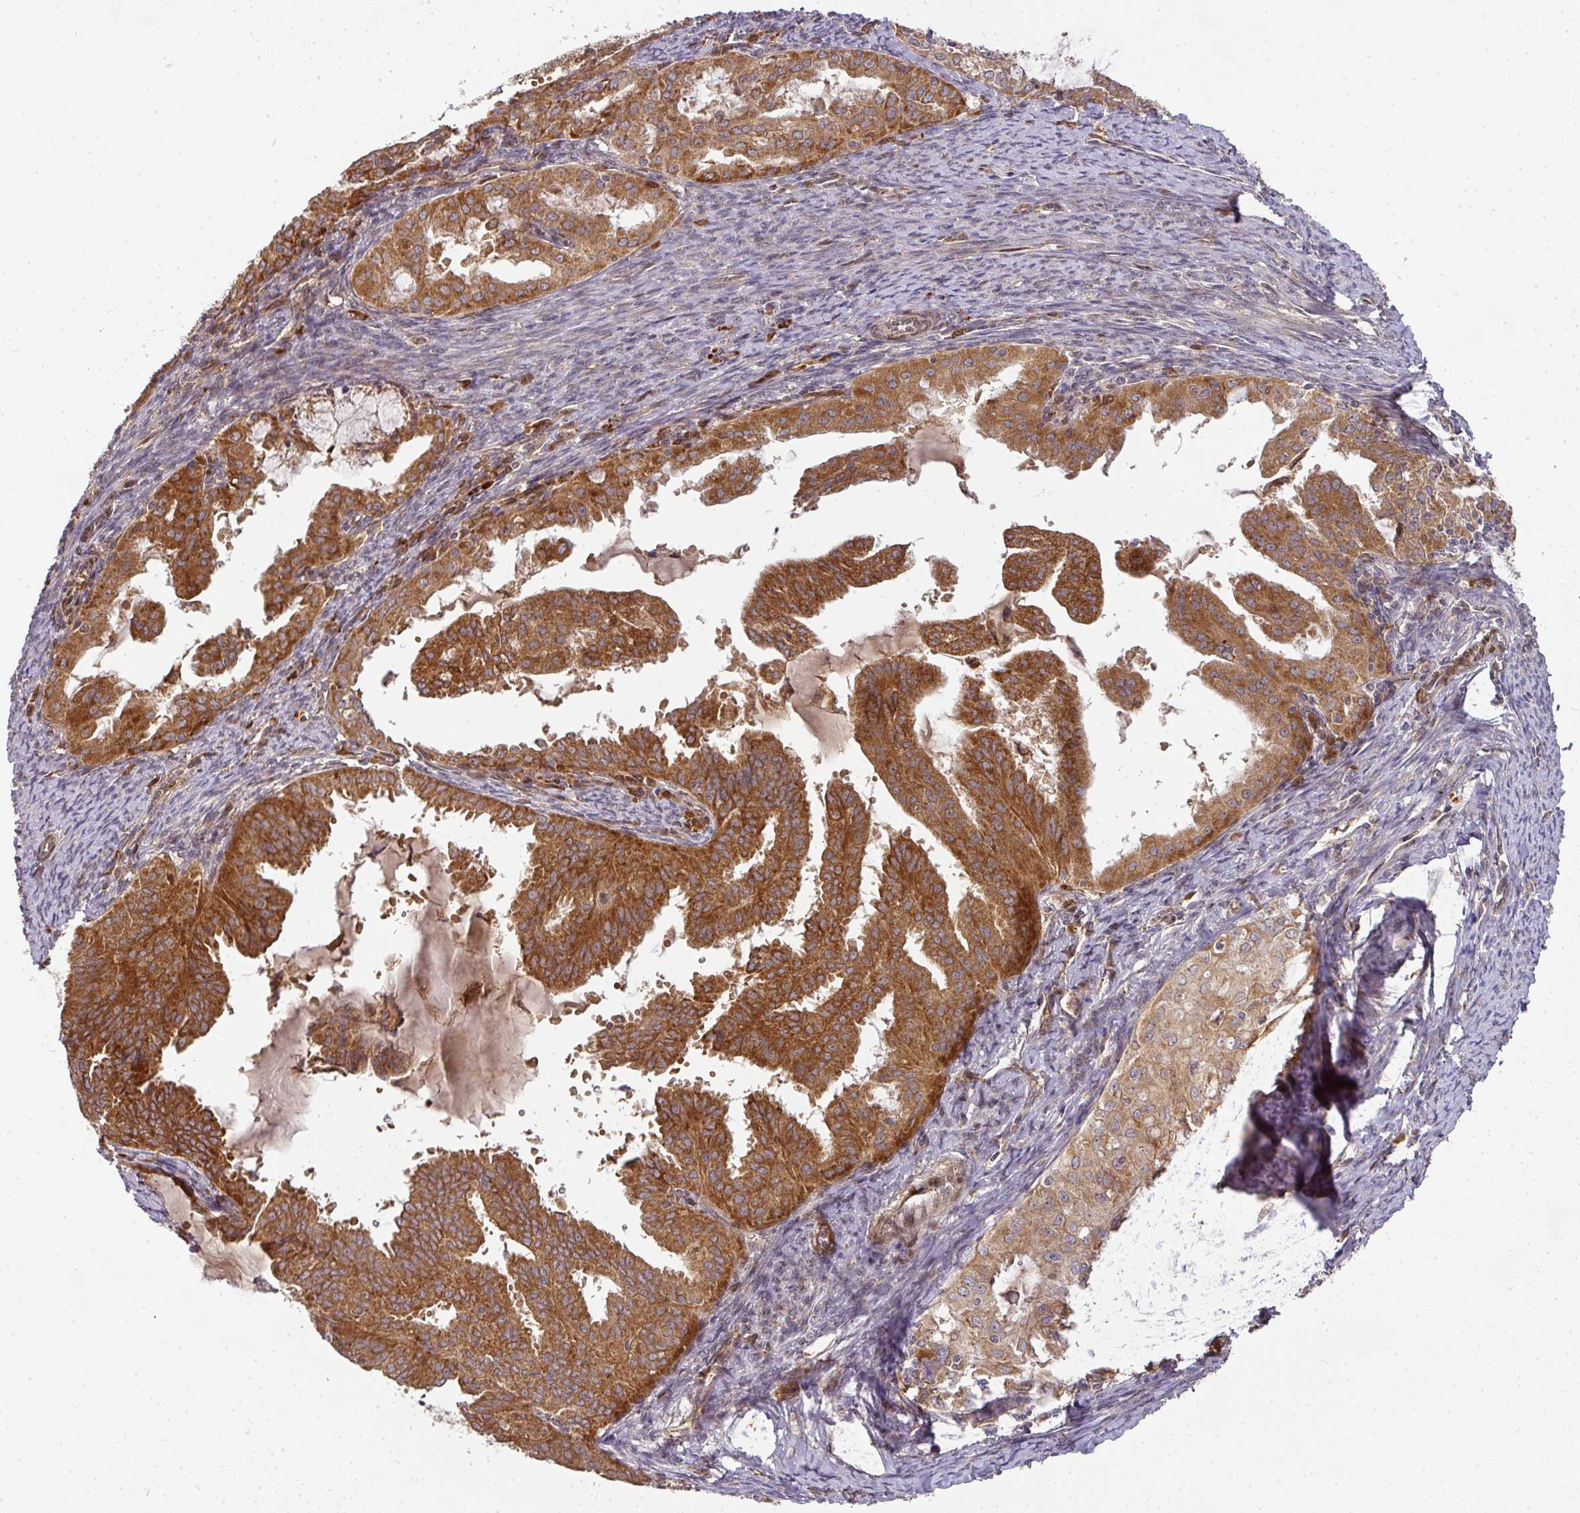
{"staining": {"intensity": "strong", "quantity": ">75%", "location": "cytoplasmic/membranous"}, "tissue": "endometrial cancer", "cell_type": "Tumor cells", "image_type": "cancer", "snomed": [{"axis": "morphology", "description": "Adenocarcinoma, NOS"}, {"axis": "topography", "description": "Endometrium"}], "caption": "Protein analysis of endometrial adenocarcinoma tissue reveals strong cytoplasmic/membranous positivity in about >75% of tumor cells. The staining was performed using DAB (3,3'-diaminobenzidine), with brown indicating positive protein expression. Nuclei are stained blue with hematoxylin.", "gene": "MALSU1", "patient": {"sex": "female", "age": 70}}